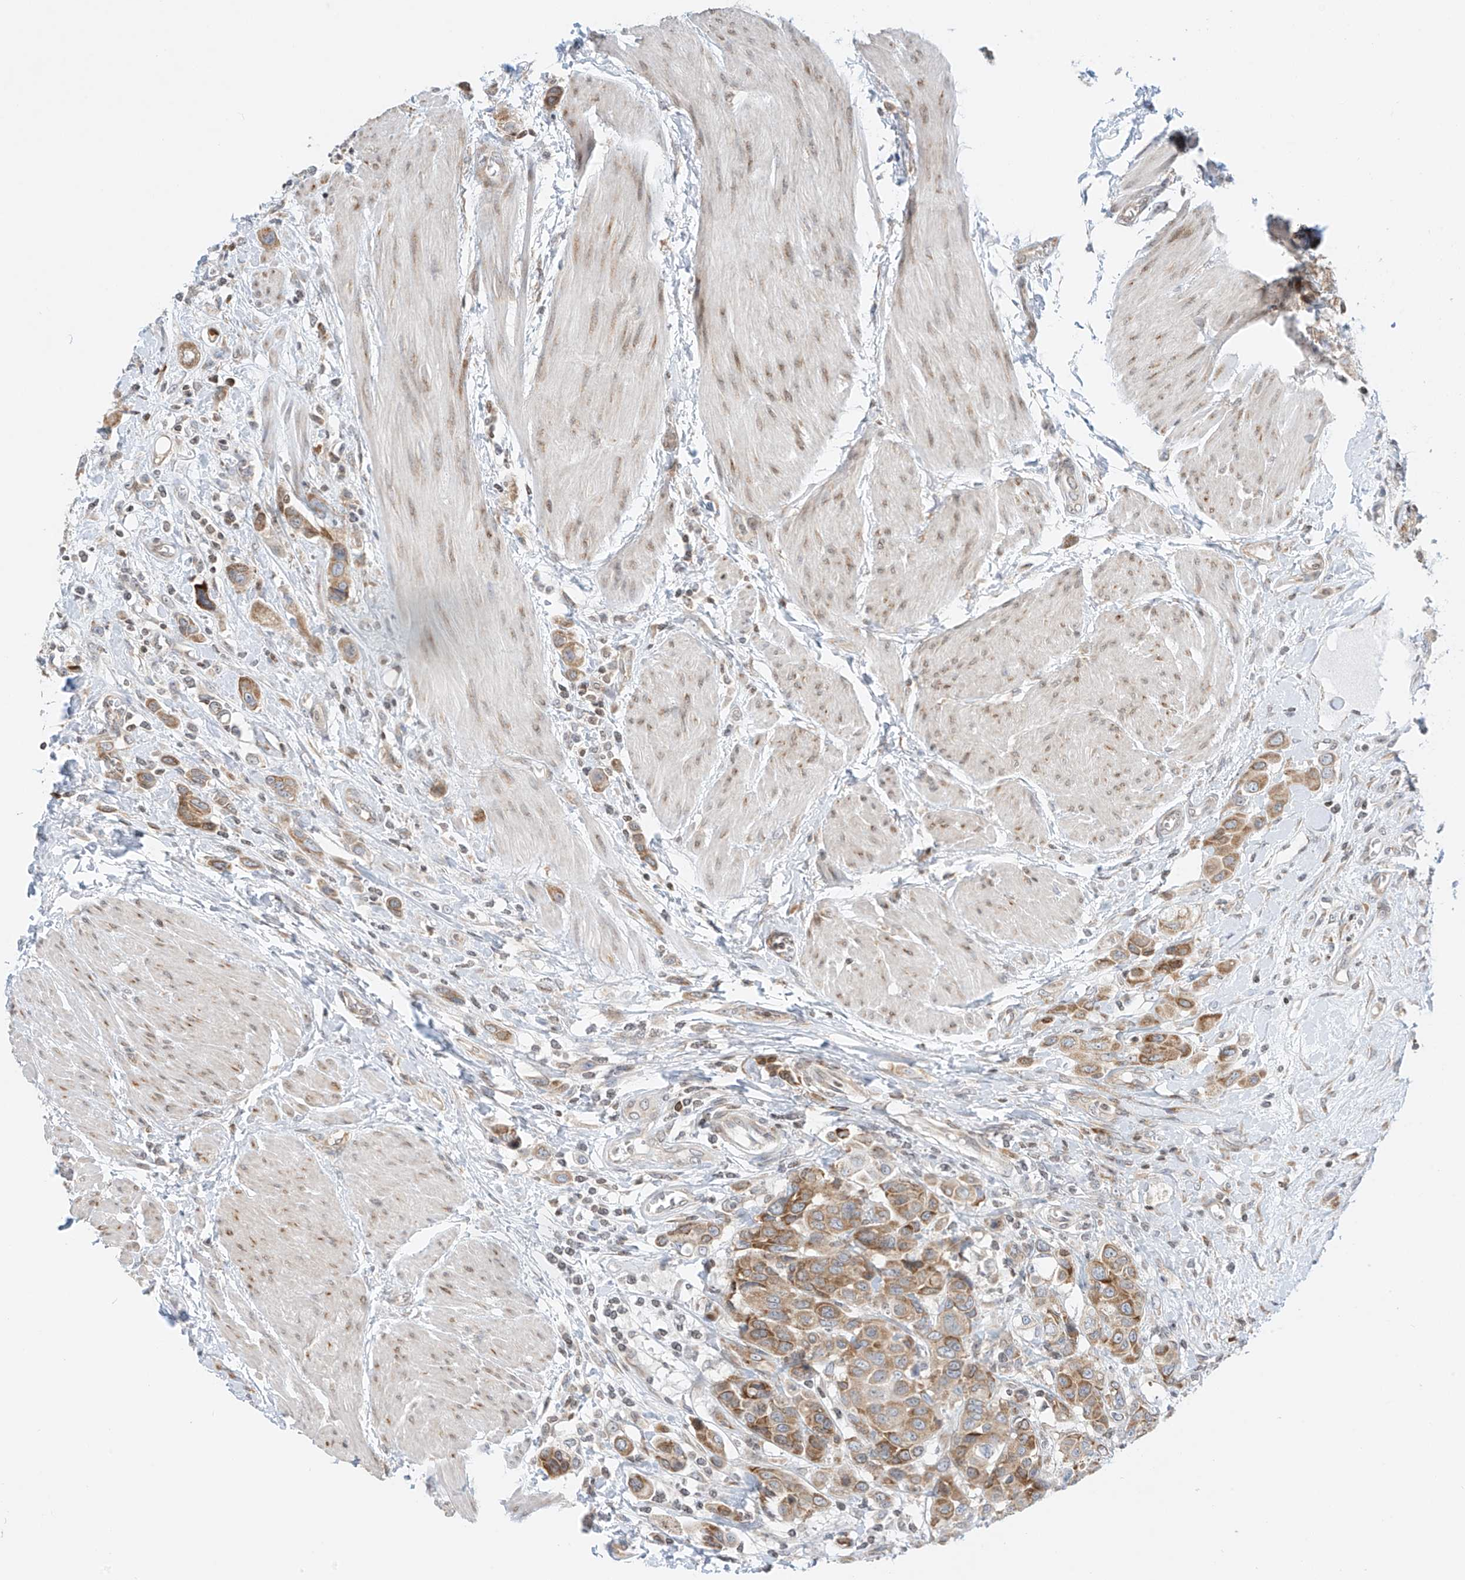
{"staining": {"intensity": "moderate", "quantity": ">75%", "location": "cytoplasmic/membranous"}, "tissue": "urothelial cancer", "cell_type": "Tumor cells", "image_type": "cancer", "snomed": [{"axis": "morphology", "description": "Urothelial carcinoma, High grade"}, {"axis": "topography", "description": "Urinary bladder"}], "caption": "A photomicrograph of human high-grade urothelial carcinoma stained for a protein reveals moderate cytoplasmic/membranous brown staining in tumor cells.", "gene": "EDF1", "patient": {"sex": "male", "age": 50}}